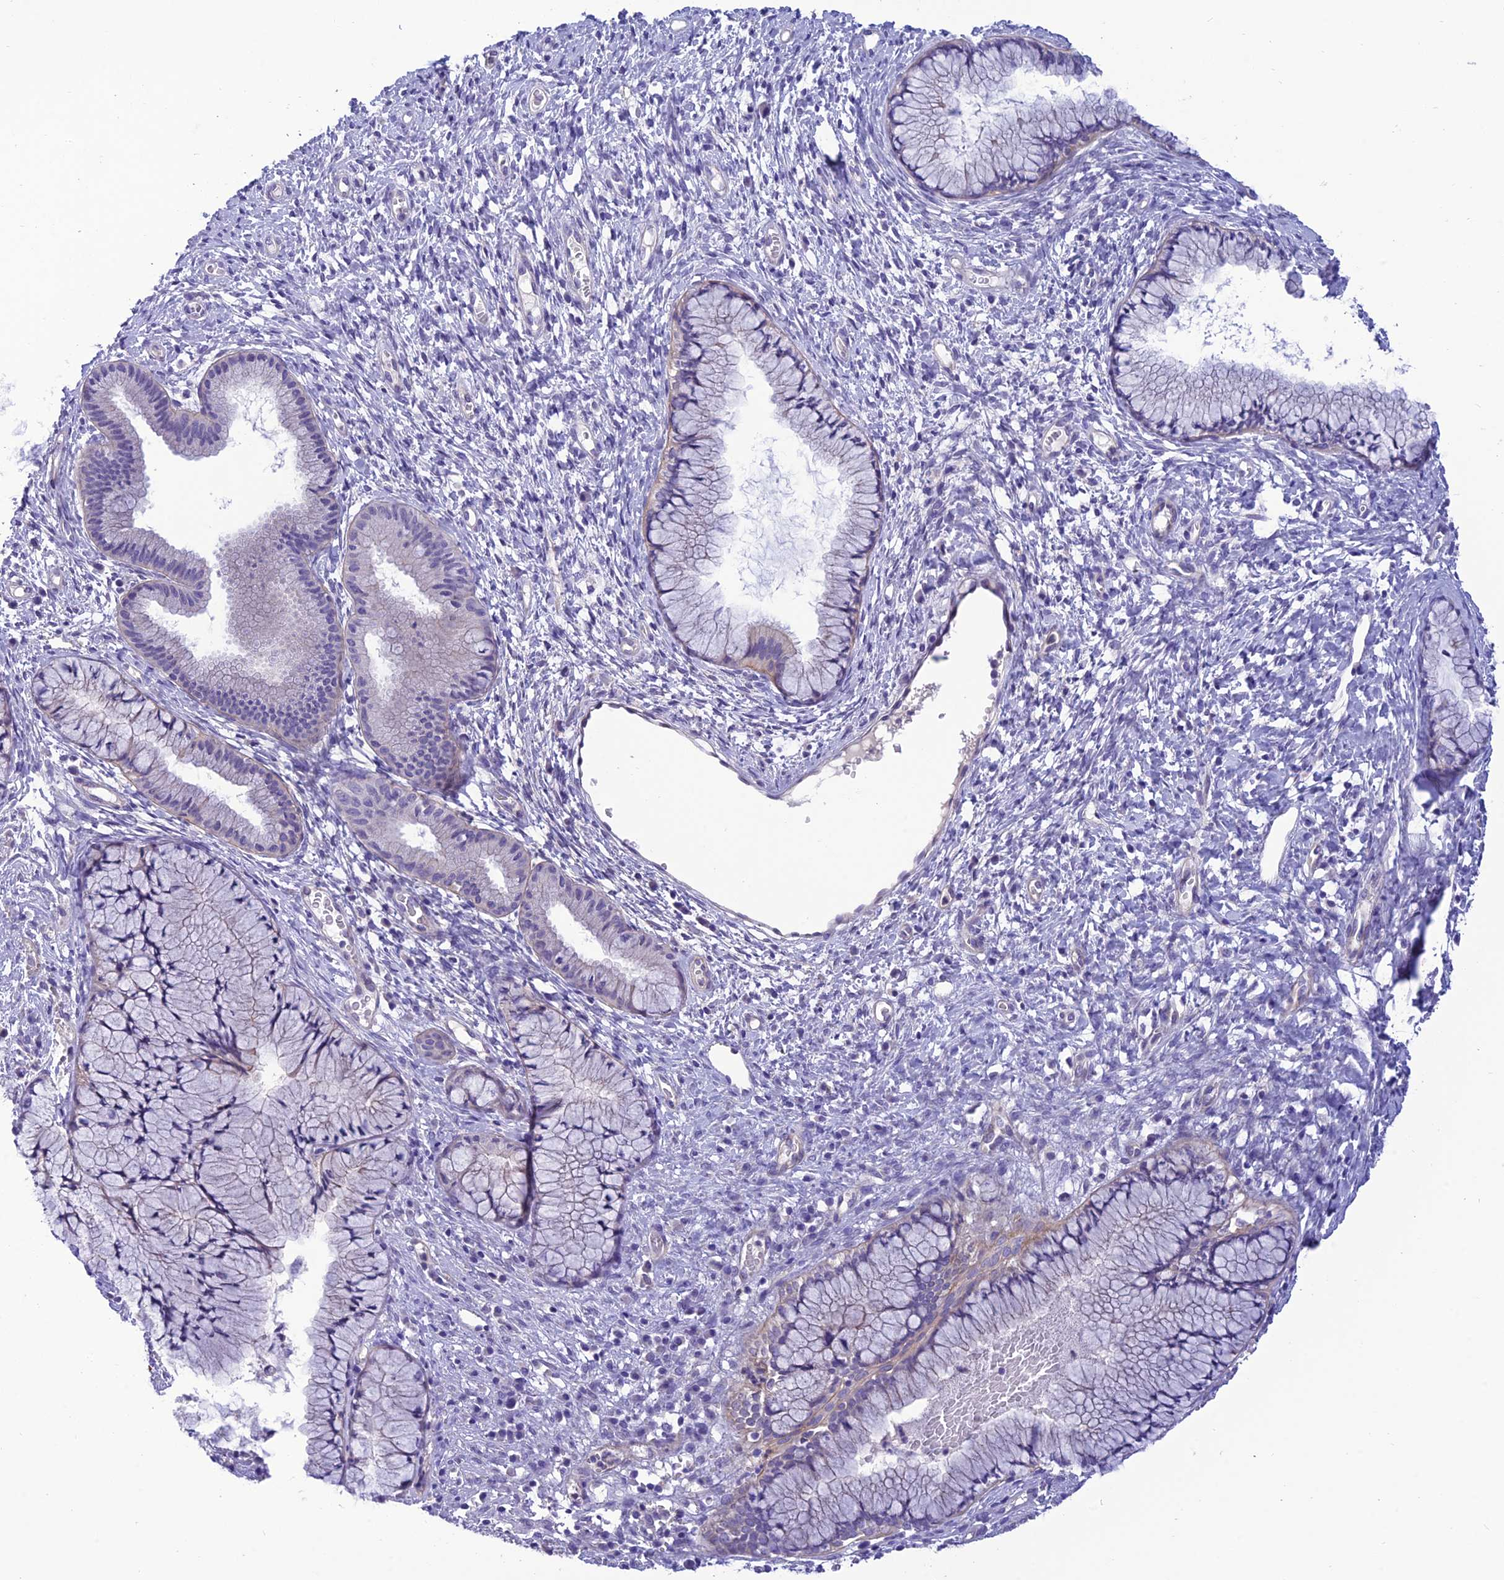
{"staining": {"intensity": "negative", "quantity": "none", "location": "none"}, "tissue": "cervix", "cell_type": "Glandular cells", "image_type": "normal", "snomed": [{"axis": "morphology", "description": "Normal tissue, NOS"}, {"axis": "topography", "description": "Cervix"}], "caption": "DAB (3,3'-diaminobenzidine) immunohistochemical staining of benign cervix shows no significant expression in glandular cells.", "gene": "C17orf67", "patient": {"sex": "female", "age": 42}}